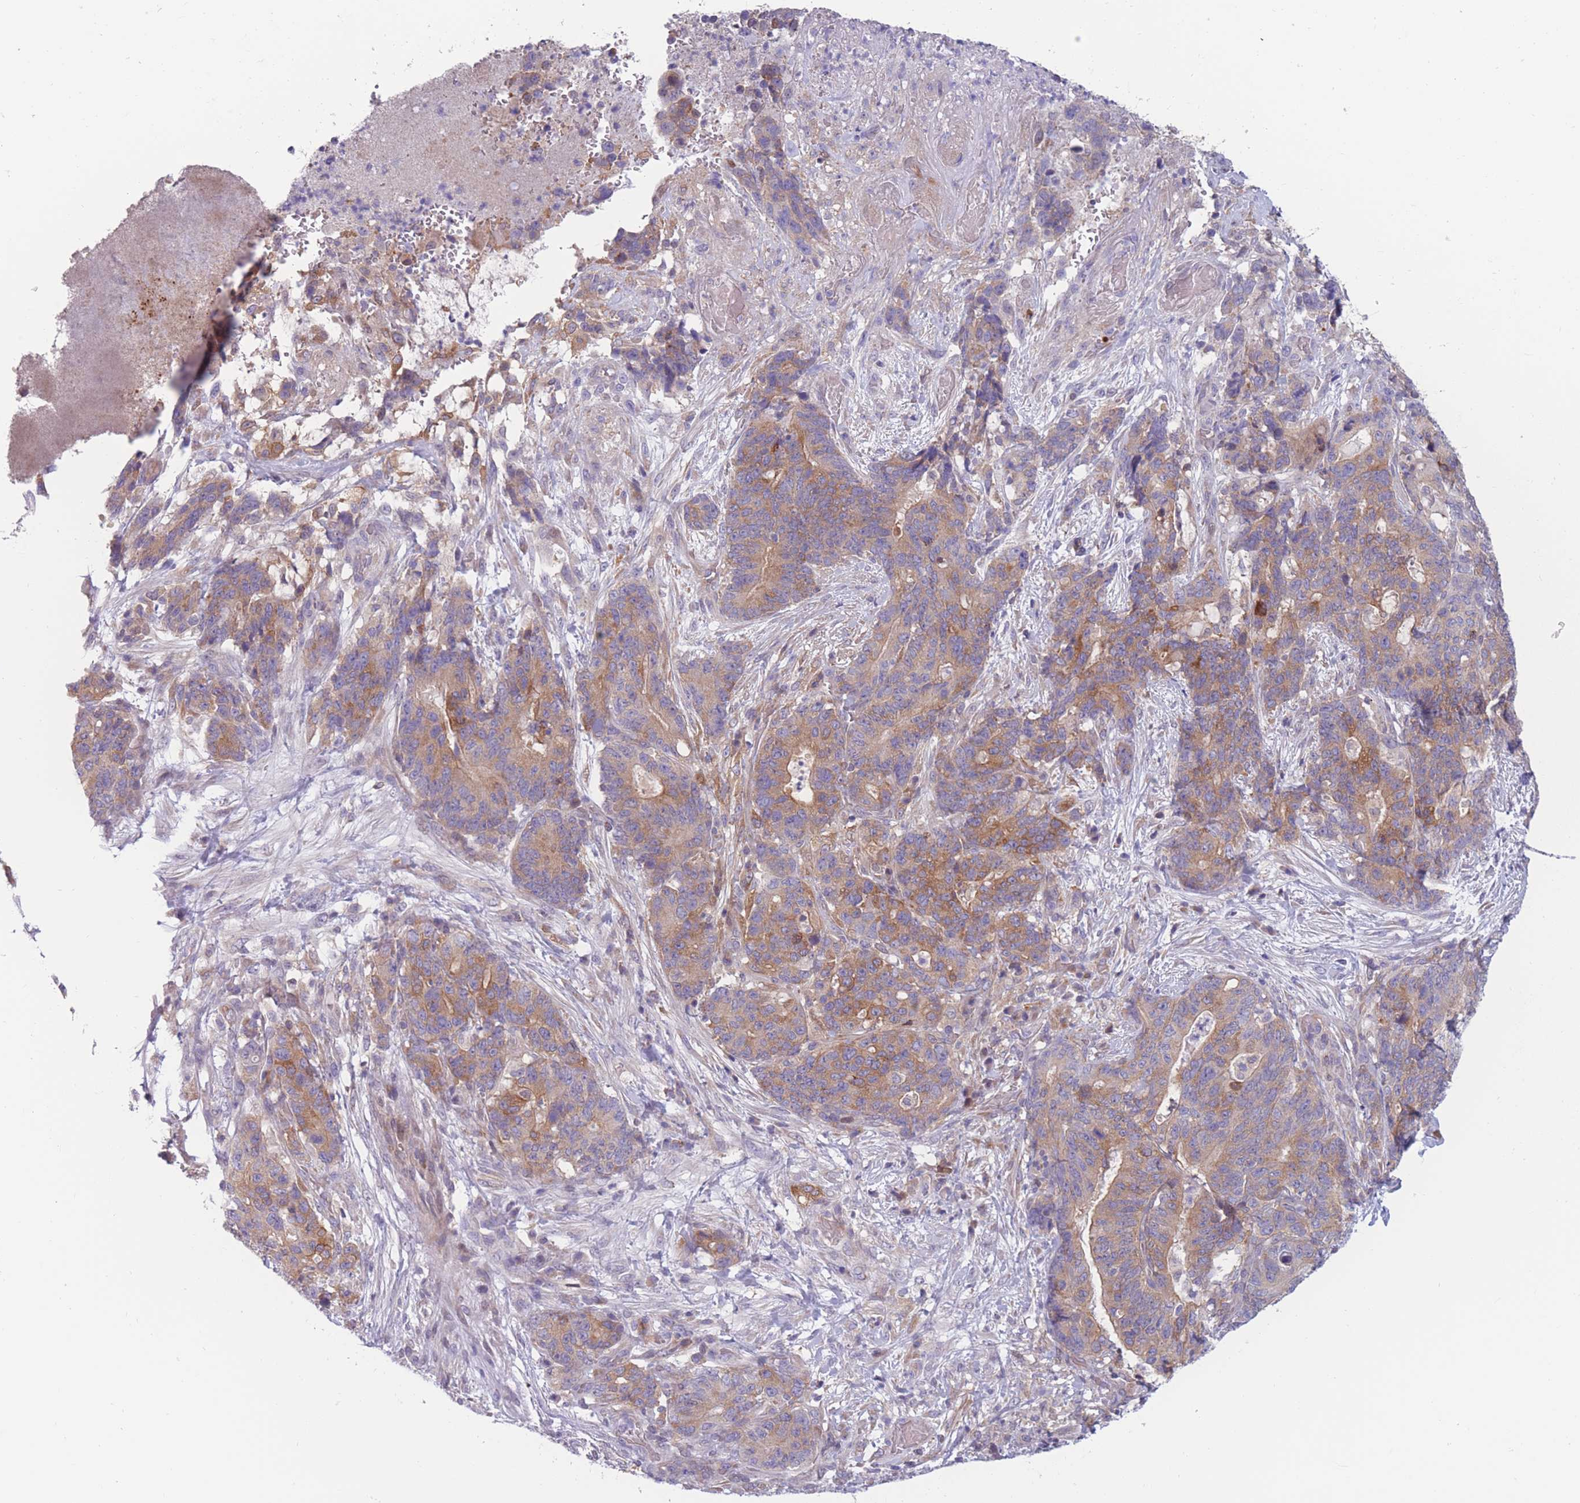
{"staining": {"intensity": "moderate", "quantity": ">75%", "location": "cytoplasmic/membranous"}, "tissue": "stomach cancer", "cell_type": "Tumor cells", "image_type": "cancer", "snomed": [{"axis": "morphology", "description": "Normal tissue, NOS"}, {"axis": "morphology", "description": "Adenocarcinoma, NOS"}, {"axis": "topography", "description": "Stomach"}], "caption": "Stomach cancer (adenocarcinoma) tissue demonstrates moderate cytoplasmic/membranous staining in approximately >75% of tumor cells, visualized by immunohistochemistry.", "gene": "PDE4A", "patient": {"sex": "female", "age": 64}}